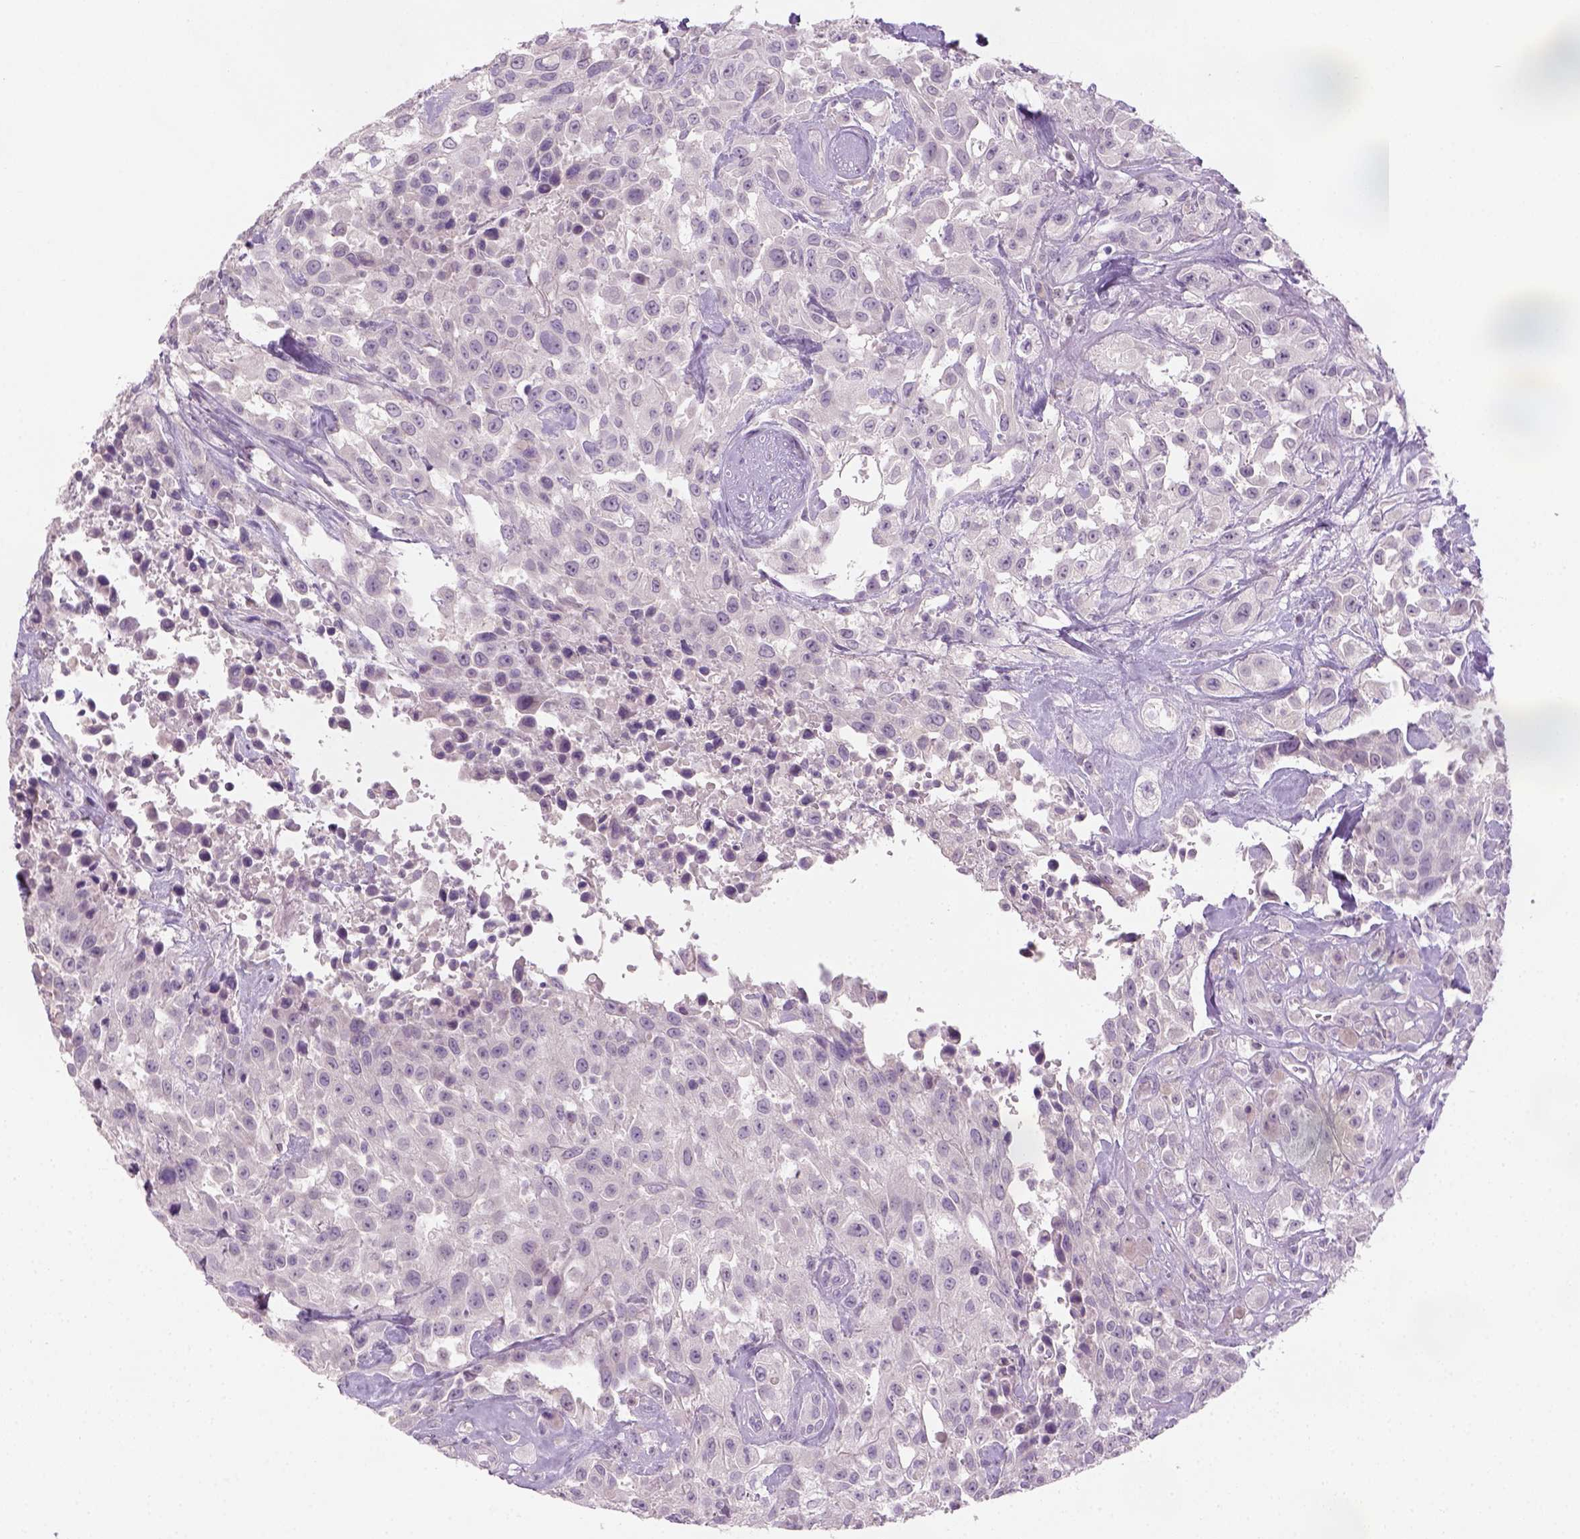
{"staining": {"intensity": "negative", "quantity": "none", "location": "none"}, "tissue": "urothelial cancer", "cell_type": "Tumor cells", "image_type": "cancer", "snomed": [{"axis": "morphology", "description": "Urothelial carcinoma, High grade"}, {"axis": "topography", "description": "Urinary bladder"}], "caption": "Immunohistochemical staining of urothelial cancer reveals no significant expression in tumor cells.", "gene": "GFI1B", "patient": {"sex": "male", "age": 79}}